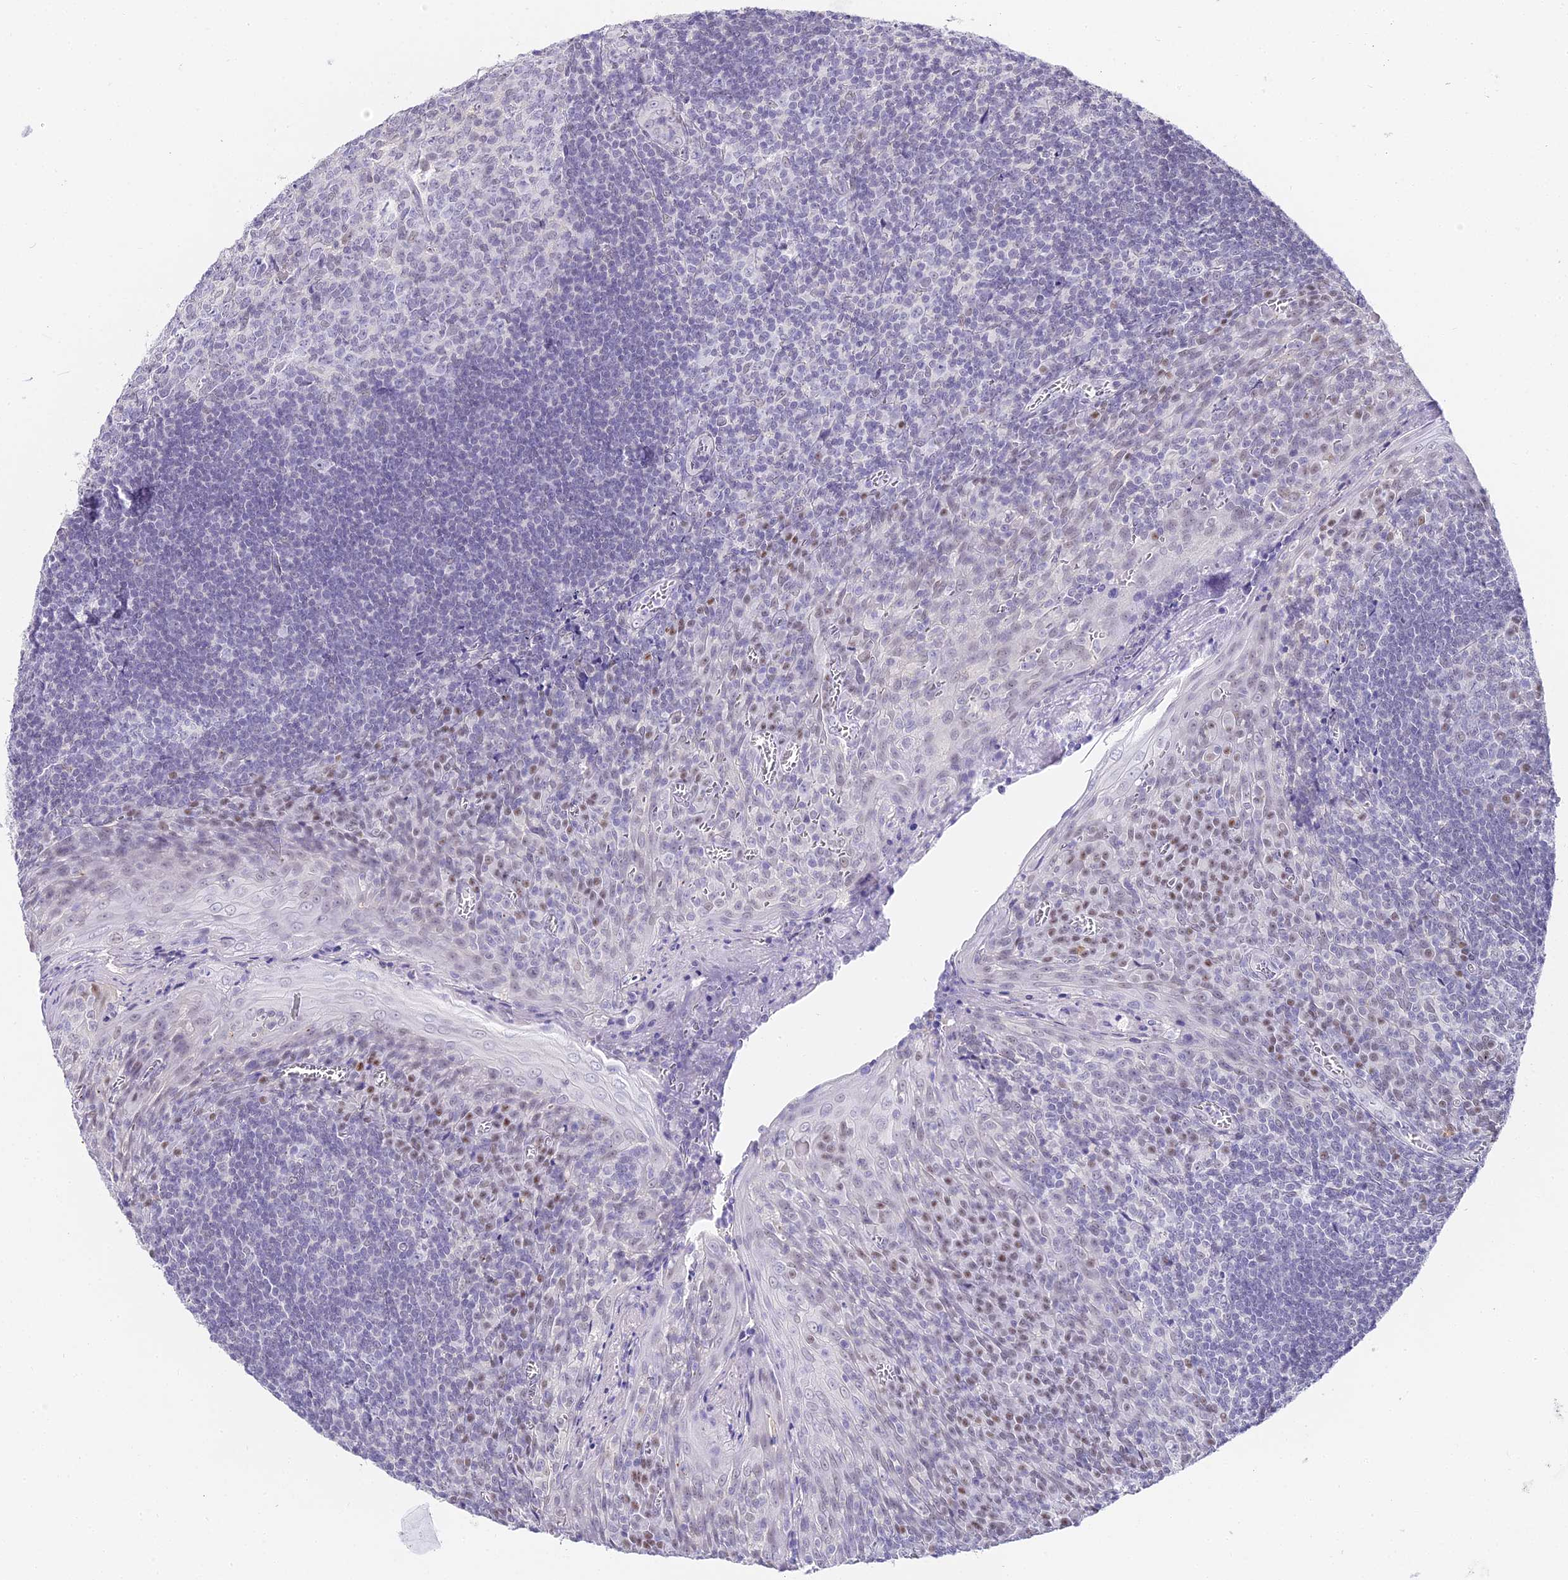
{"staining": {"intensity": "negative", "quantity": "none", "location": "none"}, "tissue": "tonsil", "cell_type": "Germinal center cells", "image_type": "normal", "snomed": [{"axis": "morphology", "description": "Normal tissue, NOS"}, {"axis": "topography", "description": "Tonsil"}], "caption": "A histopathology image of human tonsil is negative for staining in germinal center cells.", "gene": "ABHD14A", "patient": {"sex": "male", "age": 27}}